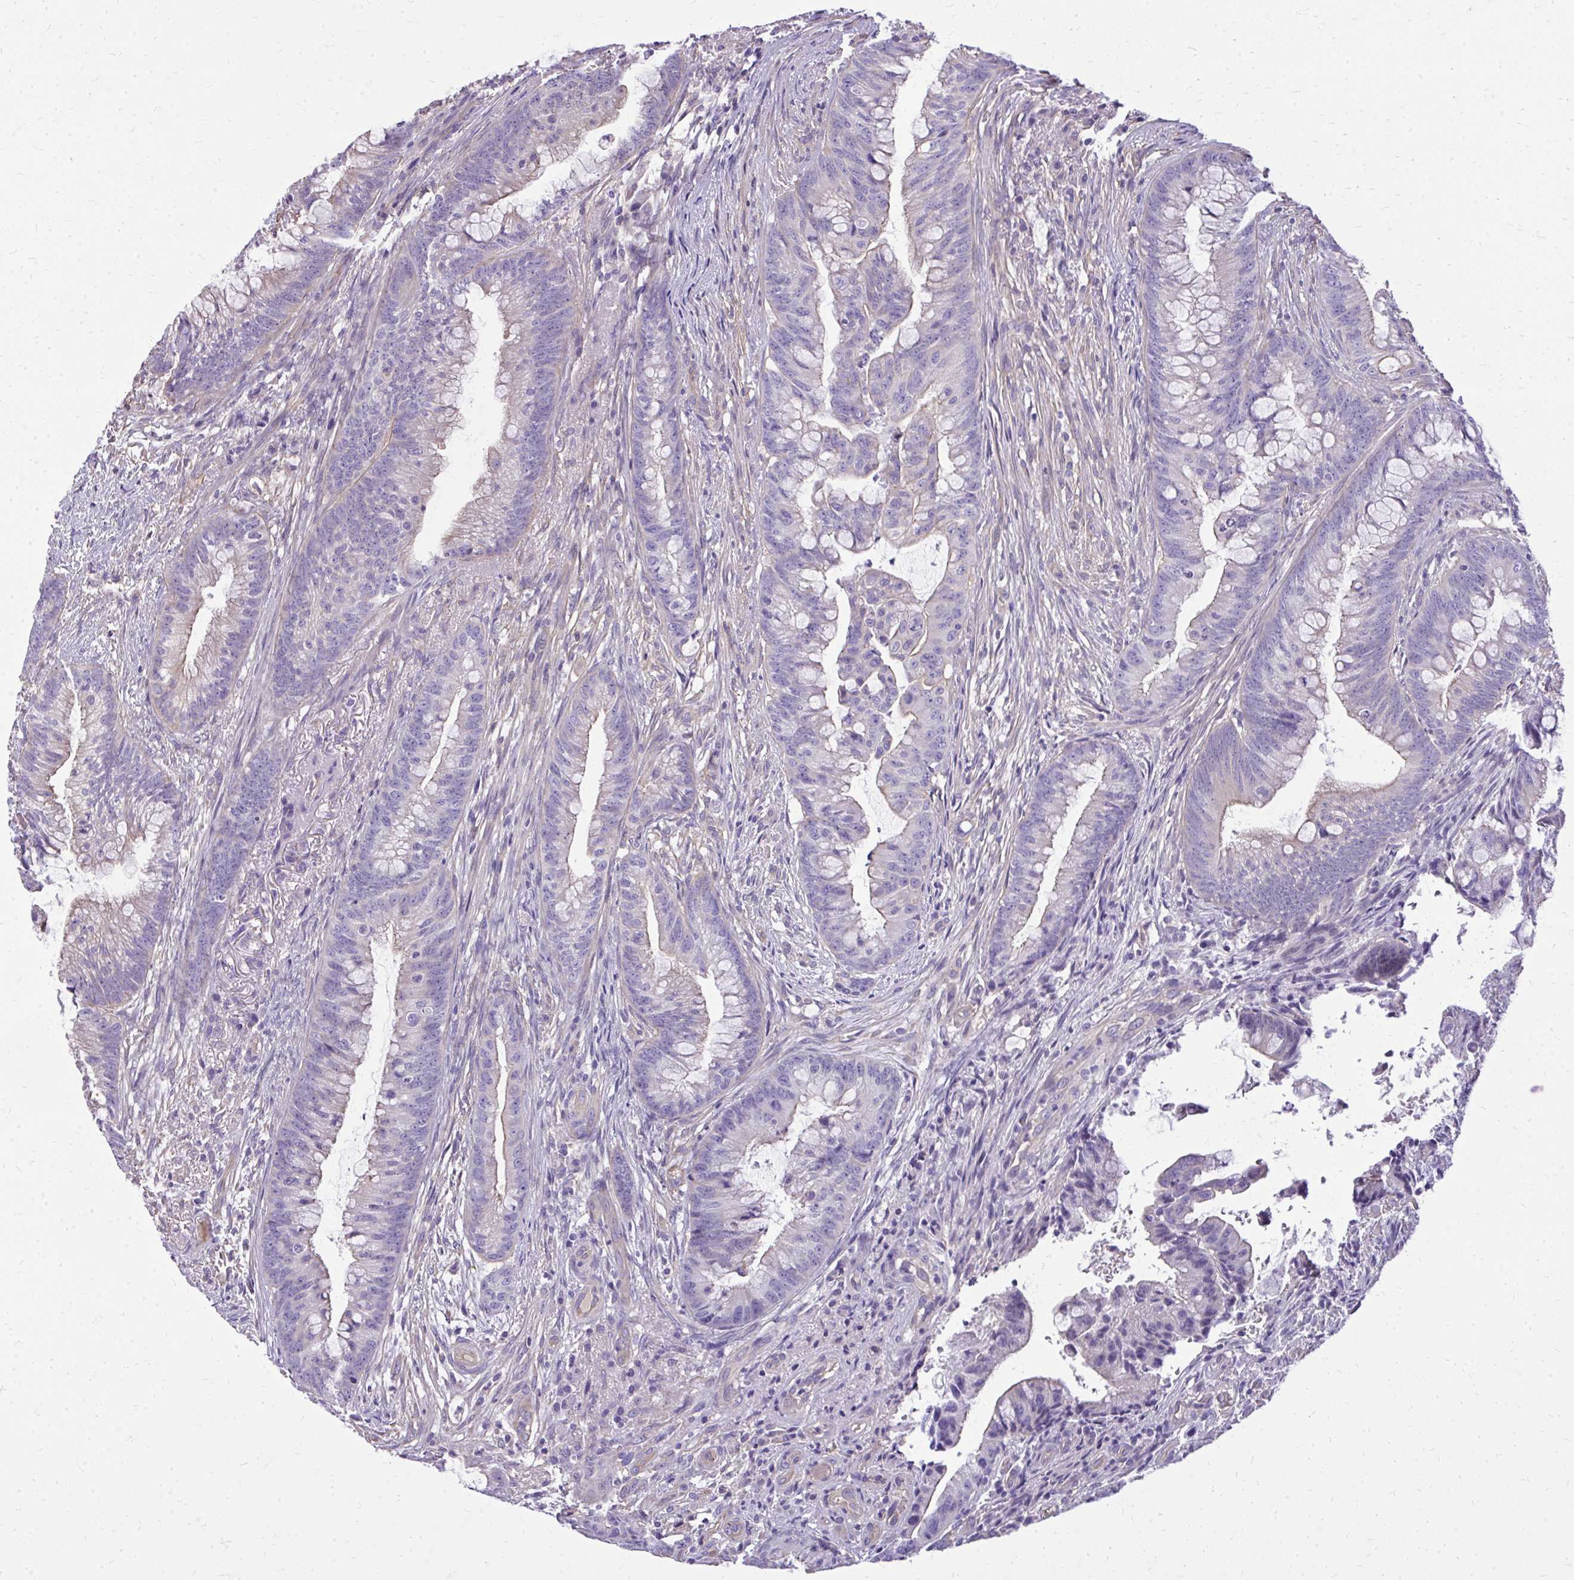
{"staining": {"intensity": "weak", "quantity": "<25%", "location": "cytoplasmic/membranous"}, "tissue": "colorectal cancer", "cell_type": "Tumor cells", "image_type": "cancer", "snomed": [{"axis": "morphology", "description": "Adenocarcinoma, NOS"}, {"axis": "topography", "description": "Colon"}], "caption": "An IHC image of adenocarcinoma (colorectal) is shown. There is no staining in tumor cells of adenocarcinoma (colorectal).", "gene": "RUNDC3B", "patient": {"sex": "male", "age": 62}}